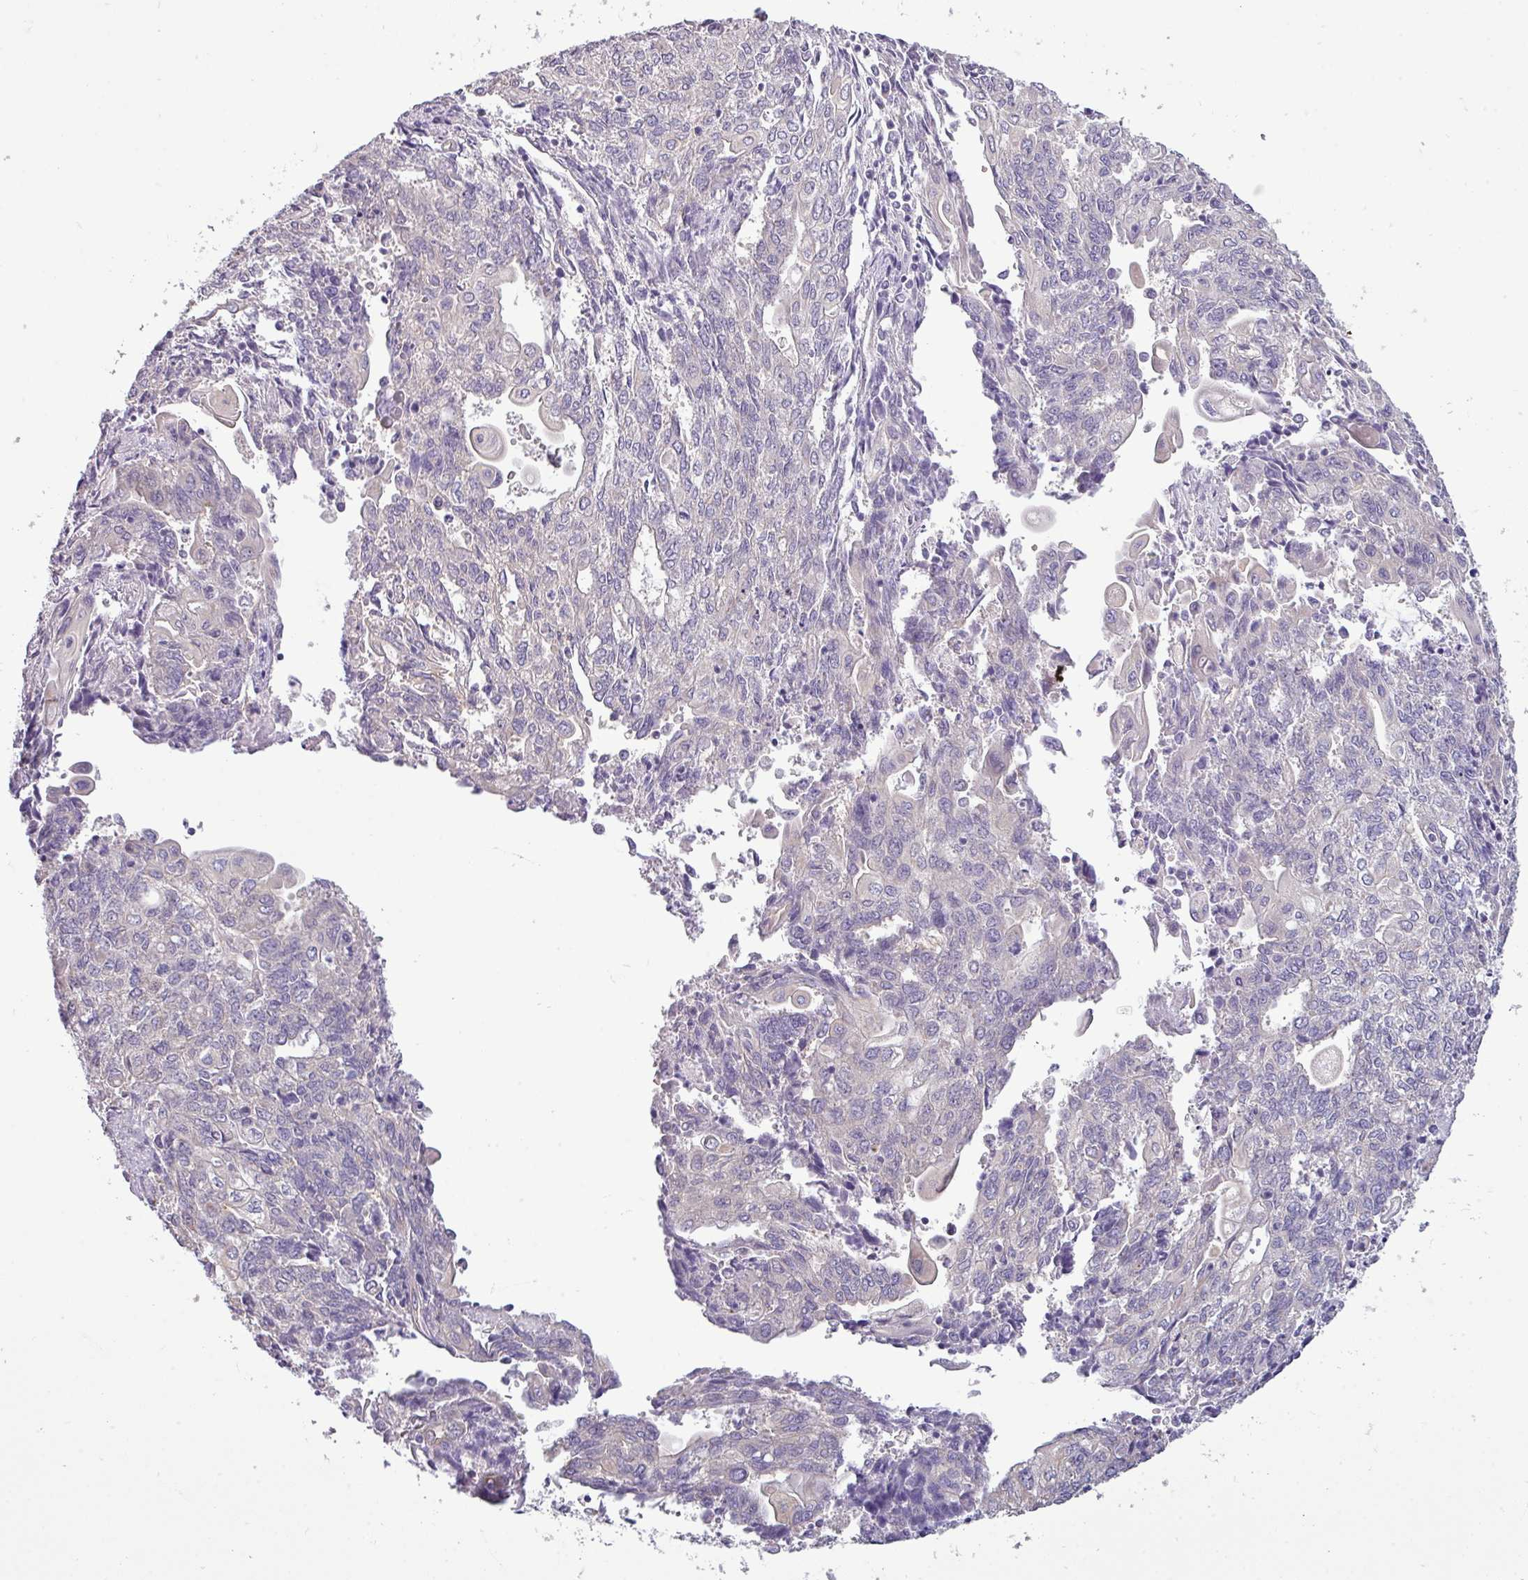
{"staining": {"intensity": "negative", "quantity": "none", "location": "none"}, "tissue": "endometrial cancer", "cell_type": "Tumor cells", "image_type": "cancer", "snomed": [{"axis": "morphology", "description": "Adenocarcinoma, NOS"}, {"axis": "topography", "description": "Endometrium"}], "caption": "Tumor cells are negative for brown protein staining in endometrial cancer (adenocarcinoma).", "gene": "DNAAF9", "patient": {"sex": "female", "age": 54}}